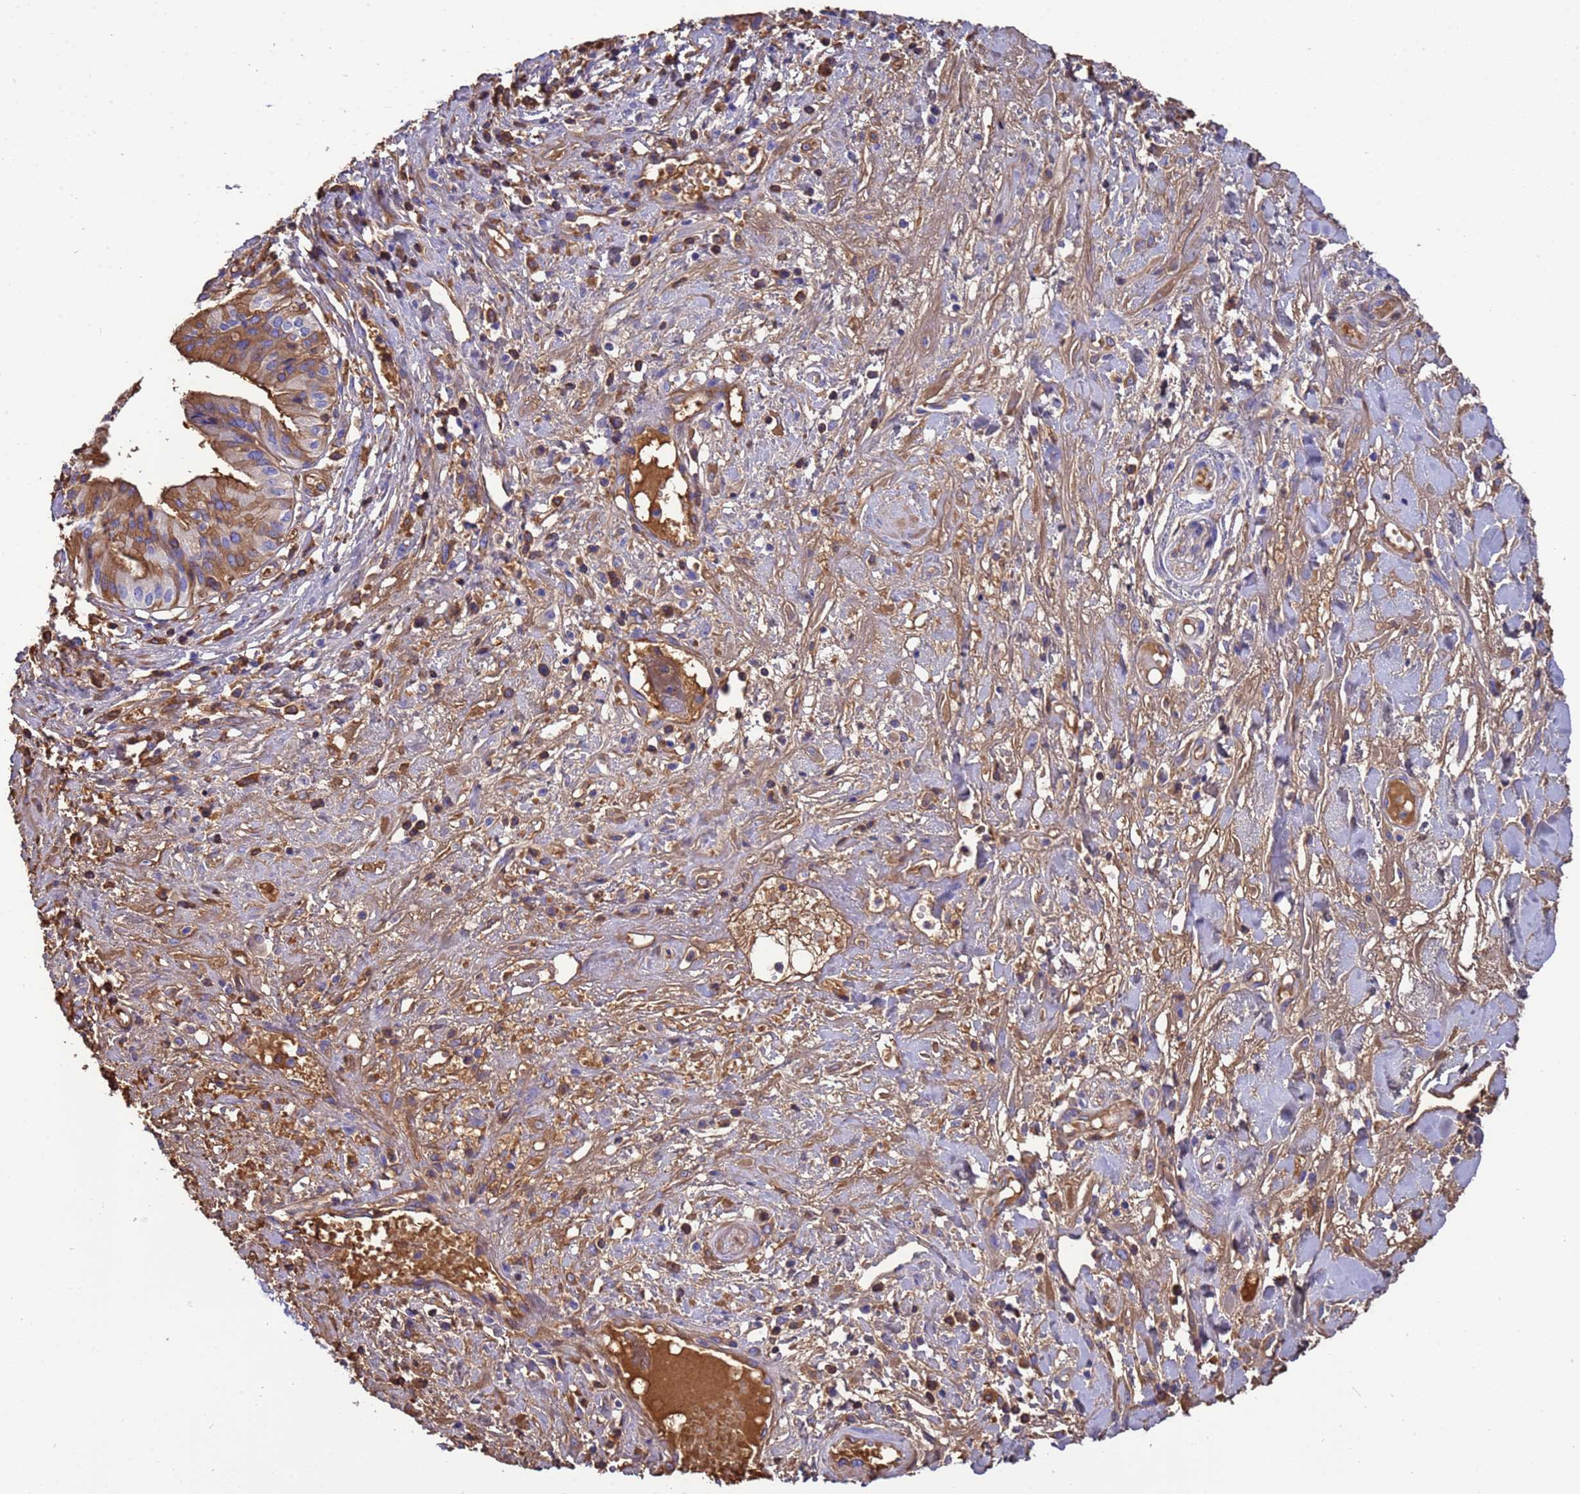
{"staining": {"intensity": "moderate", "quantity": "25%-75%", "location": "cytoplasmic/membranous"}, "tissue": "pancreatic cancer", "cell_type": "Tumor cells", "image_type": "cancer", "snomed": [{"axis": "morphology", "description": "Adenocarcinoma, NOS"}, {"axis": "topography", "description": "Pancreas"}], "caption": "This is a photomicrograph of immunohistochemistry (IHC) staining of pancreatic cancer (adenocarcinoma), which shows moderate expression in the cytoplasmic/membranous of tumor cells.", "gene": "H1-7", "patient": {"sex": "female", "age": 50}}